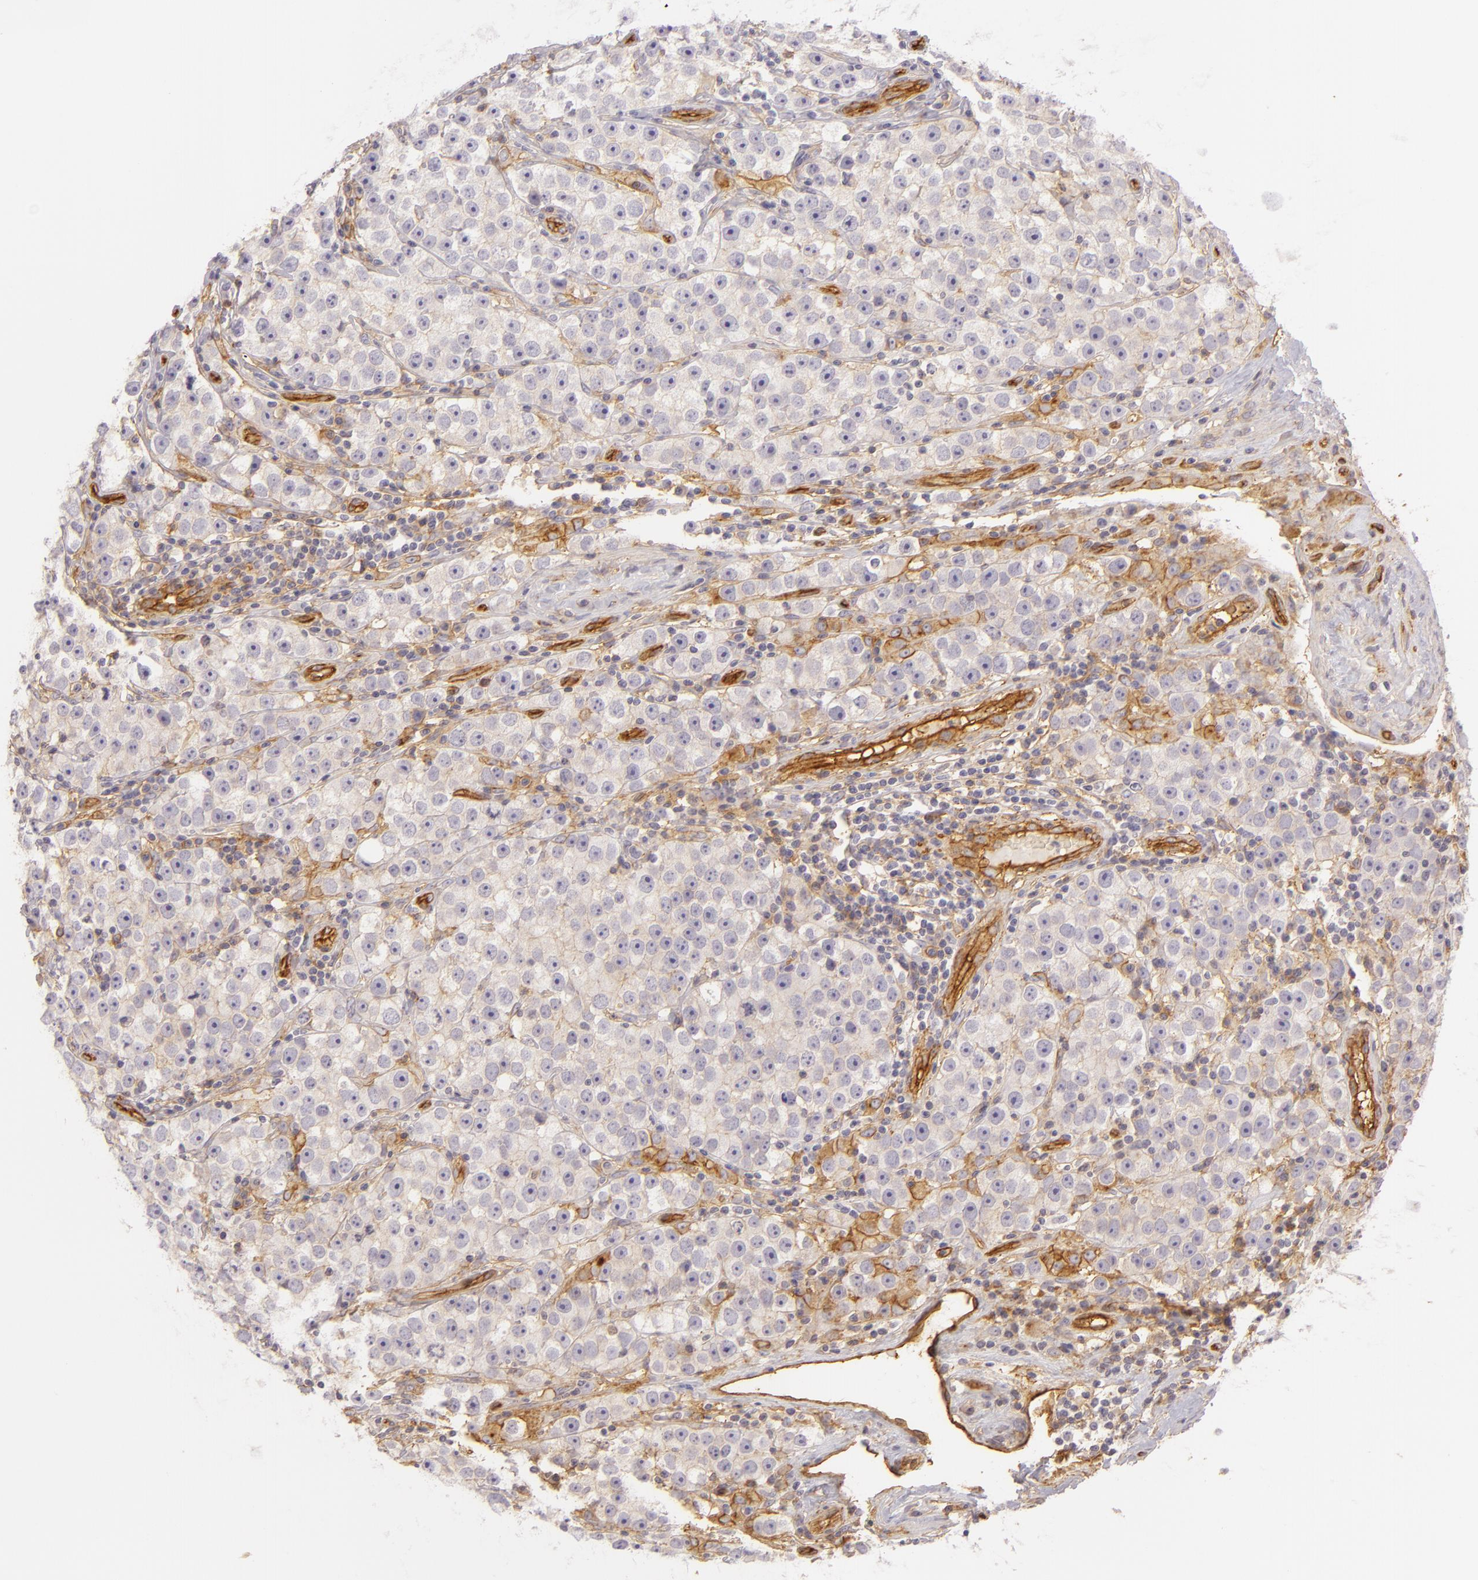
{"staining": {"intensity": "negative", "quantity": "none", "location": "none"}, "tissue": "testis cancer", "cell_type": "Tumor cells", "image_type": "cancer", "snomed": [{"axis": "morphology", "description": "Seminoma, NOS"}, {"axis": "topography", "description": "Testis"}], "caption": "This is an immunohistochemistry micrograph of human seminoma (testis). There is no expression in tumor cells.", "gene": "CD59", "patient": {"sex": "male", "age": 32}}